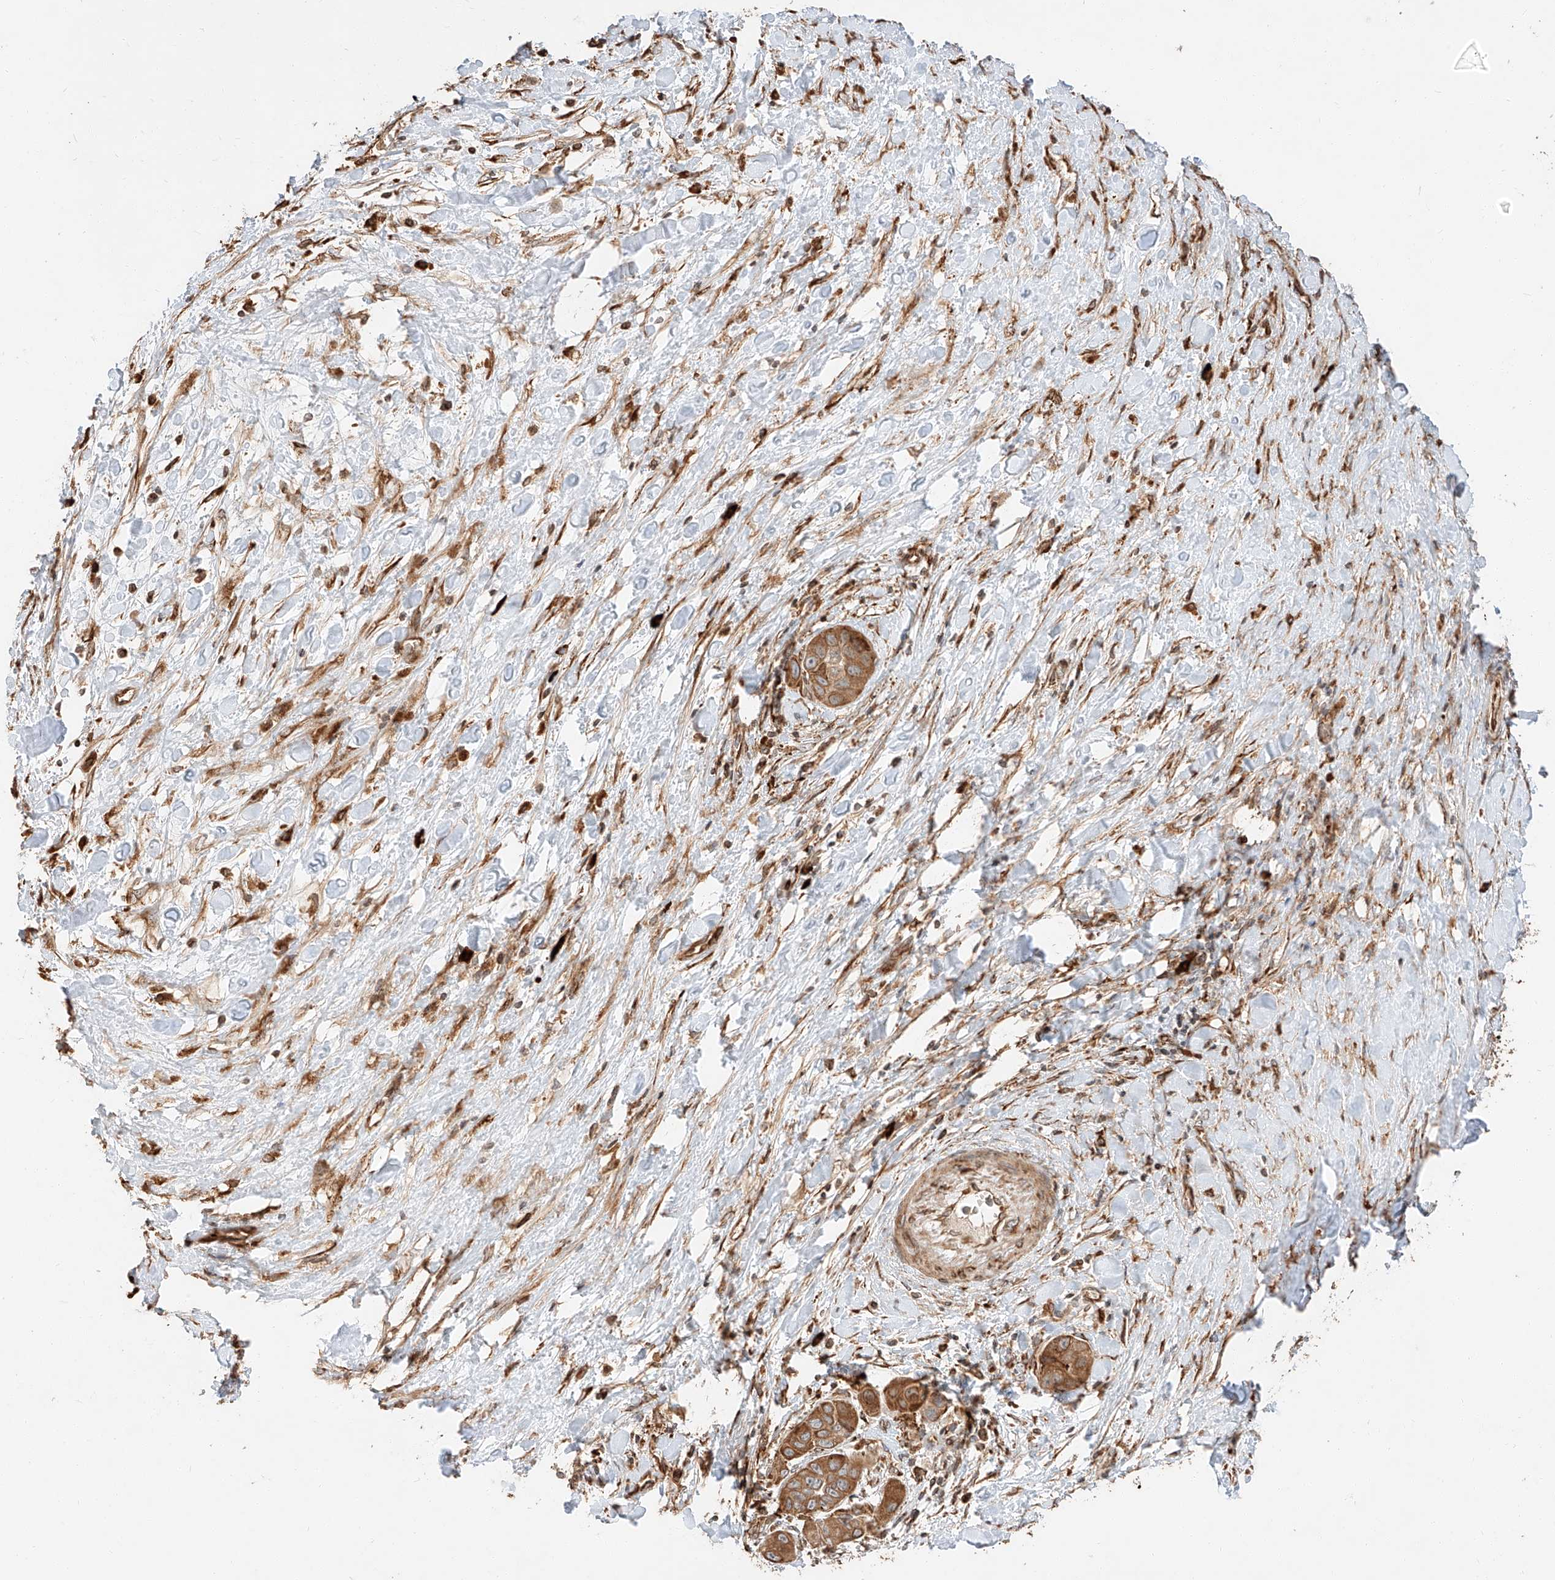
{"staining": {"intensity": "strong", "quantity": ">75%", "location": "cytoplasmic/membranous"}, "tissue": "liver cancer", "cell_type": "Tumor cells", "image_type": "cancer", "snomed": [{"axis": "morphology", "description": "Cholangiocarcinoma"}, {"axis": "topography", "description": "Liver"}], "caption": "Brown immunohistochemical staining in liver cancer exhibits strong cytoplasmic/membranous staining in about >75% of tumor cells.", "gene": "ZNF84", "patient": {"sex": "female", "age": 52}}